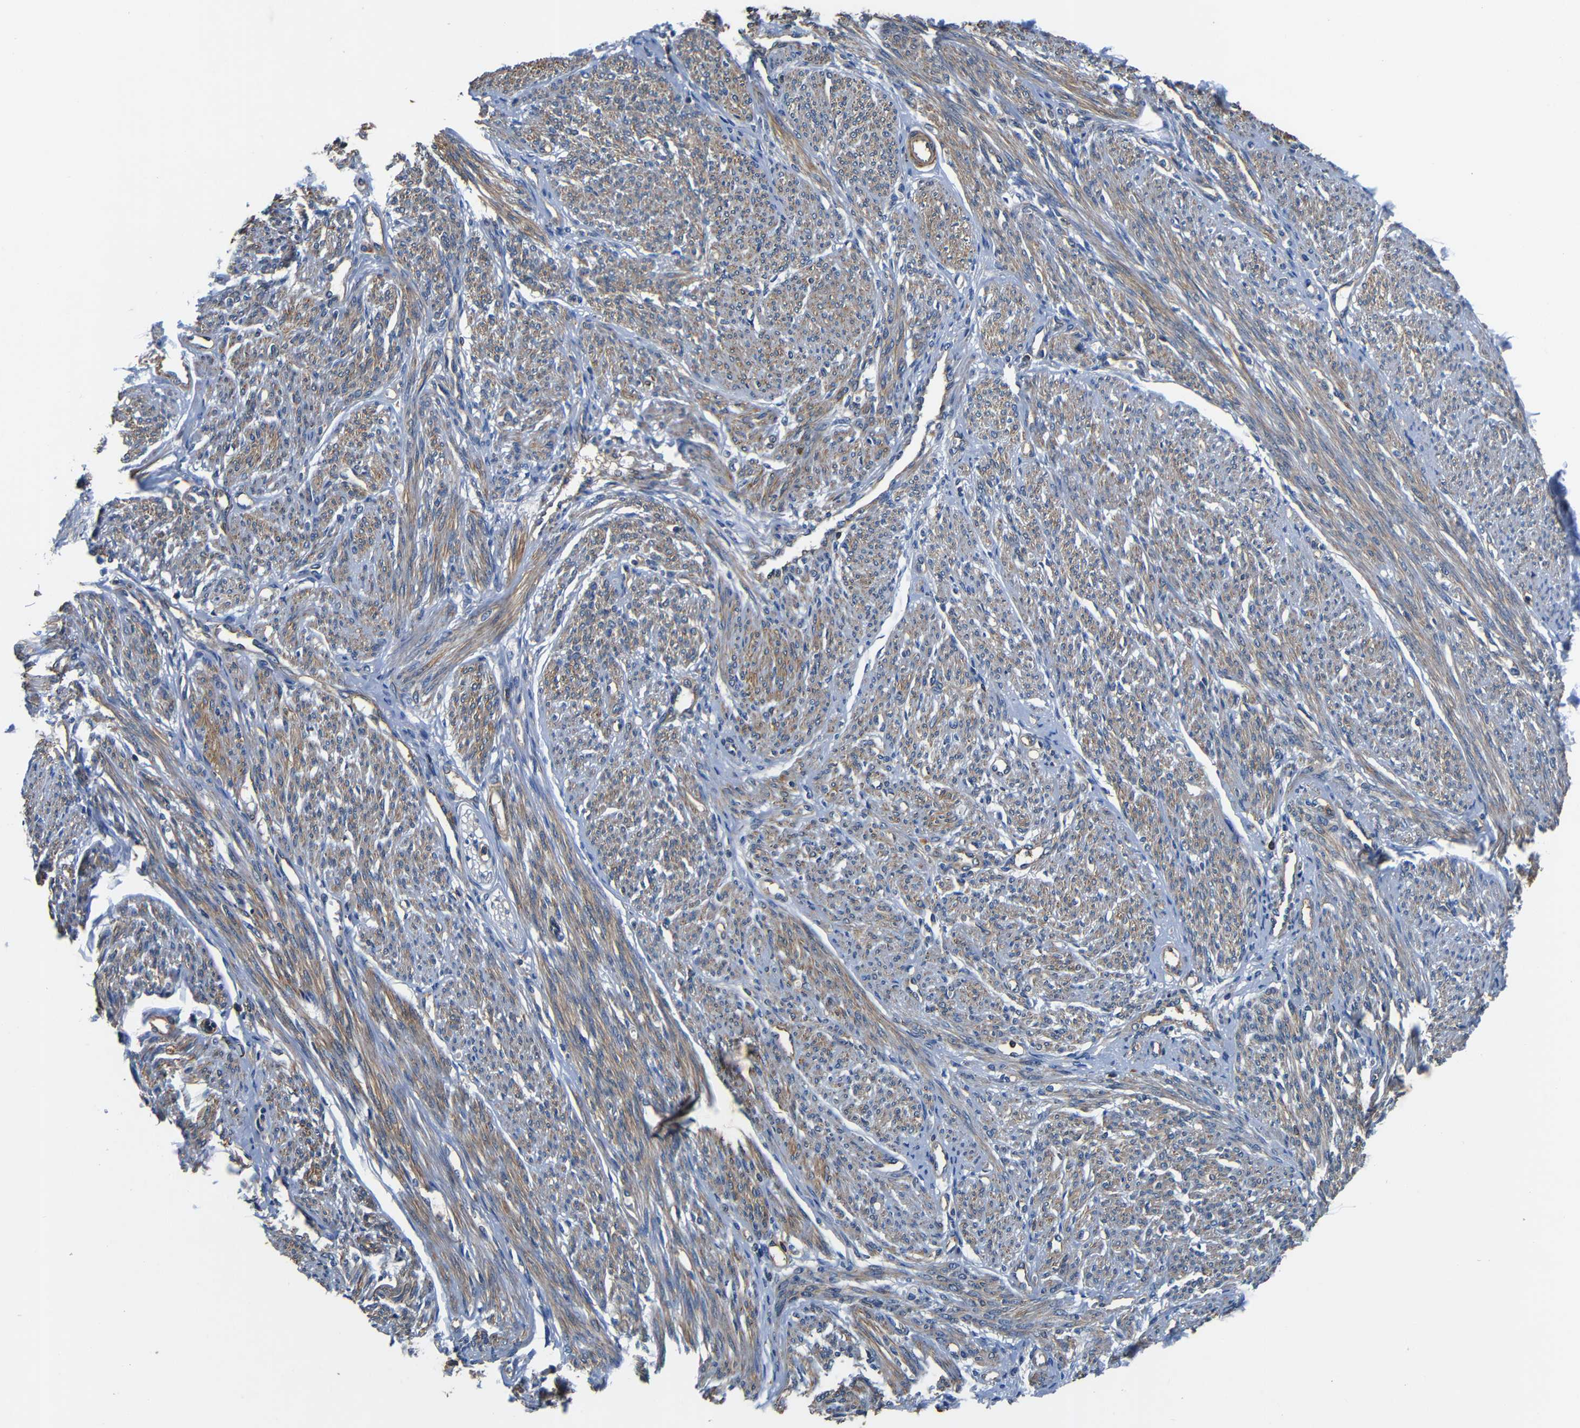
{"staining": {"intensity": "moderate", "quantity": ">75%", "location": "cytoplasmic/membranous"}, "tissue": "smooth muscle", "cell_type": "Smooth muscle cells", "image_type": "normal", "snomed": [{"axis": "morphology", "description": "Normal tissue, NOS"}, {"axis": "topography", "description": "Smooth muscle"}], "caption": "Immunohistochemical staining of normal smooth muscle displays >75% levels of moderate cytoplasmic/membranous protein expression in approximately >75% of smooth muscle cells.", "gene": "CNR2", "patient": {"sex": "female", "age": 65}}